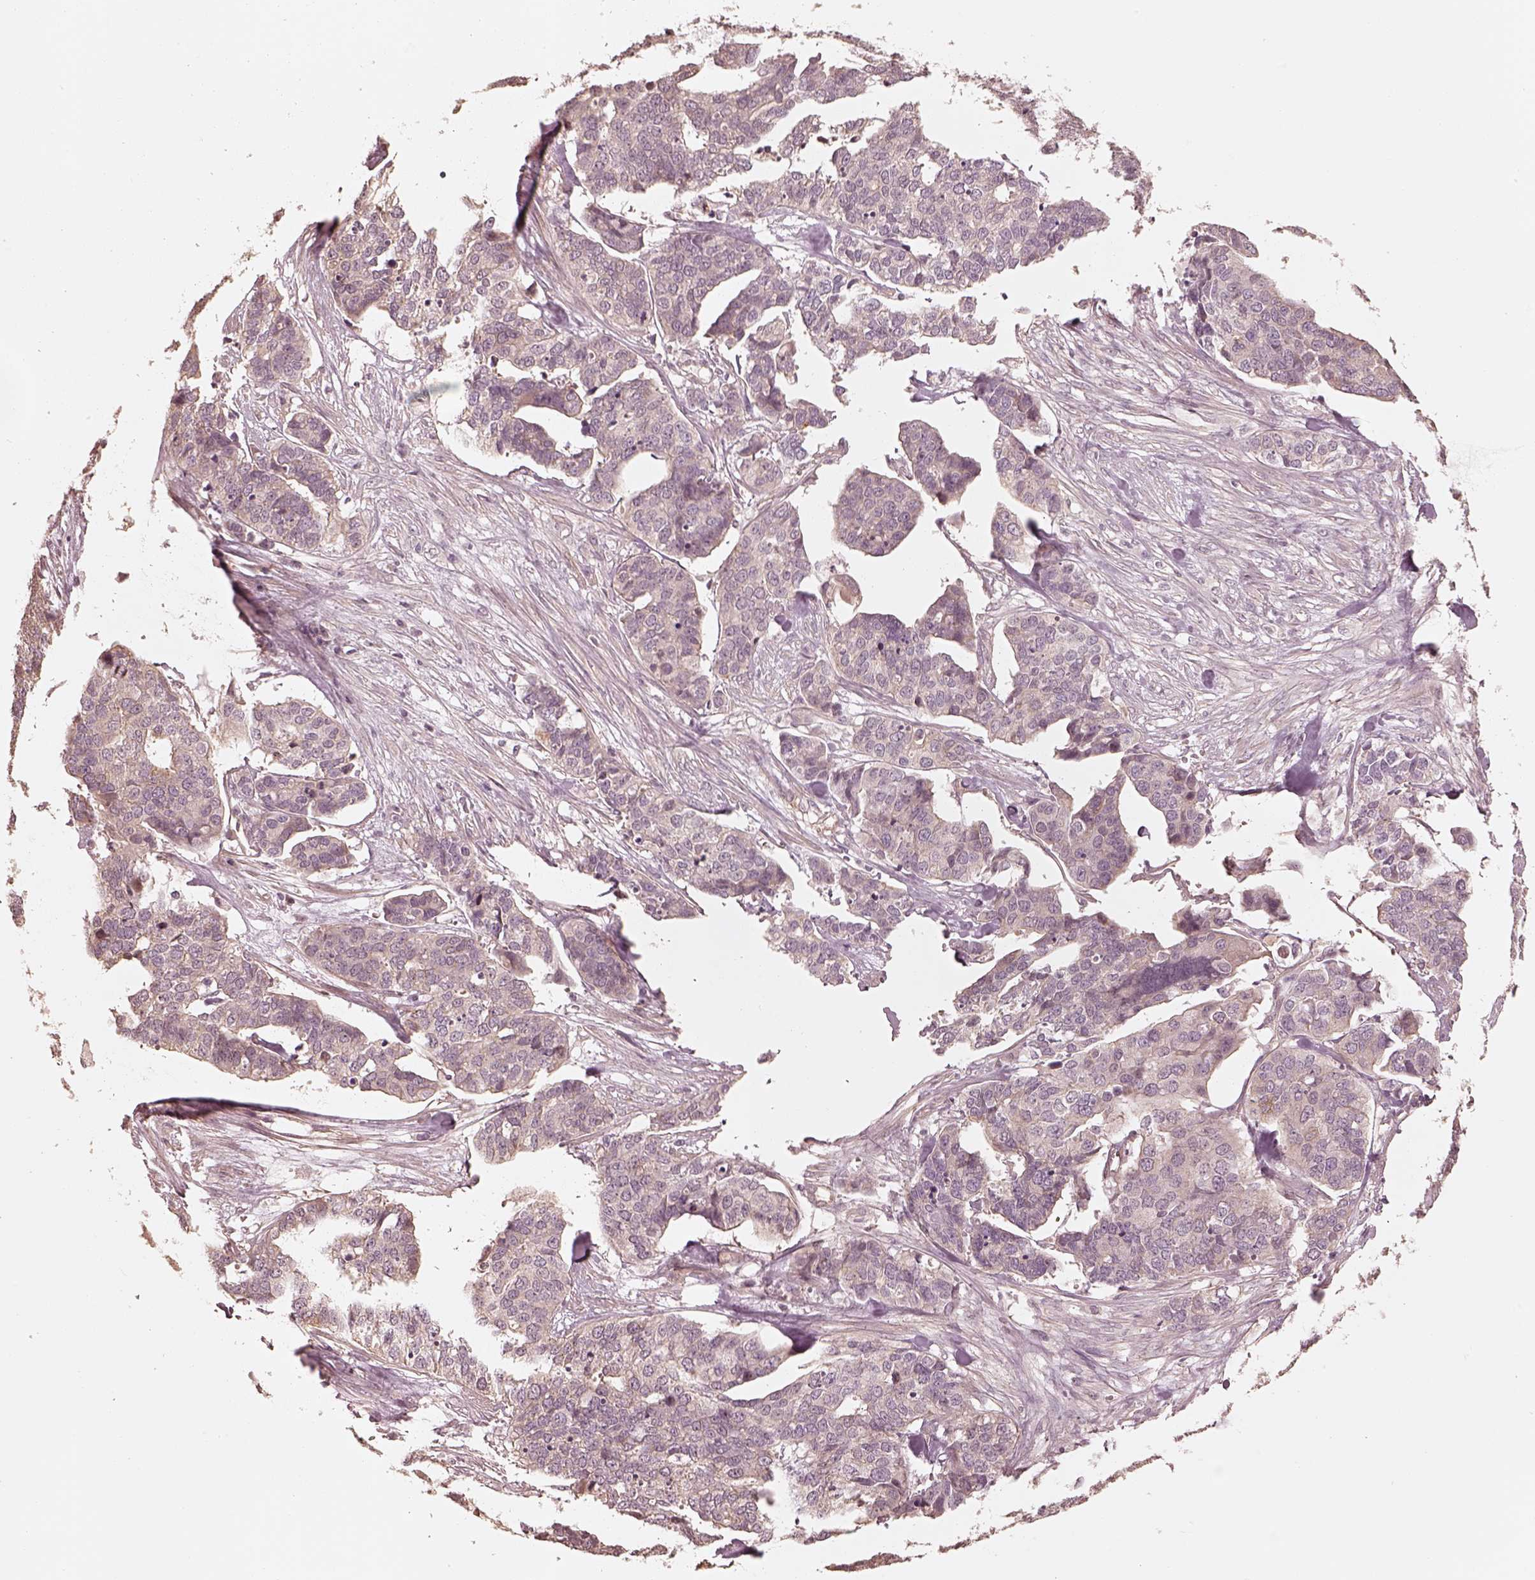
{"staining": {"intensity": "negative", "quantity": "none", "location": "none"}, "tissue": "ovarian cancer", "cell_type": "Tumor cells", "image_type": "cancer", "snomed": [{"axis": "morphology", "description": "Carcinoma, endometroid"}, {"axis": "topography", "description": "Ovary"}], "caption": "Tumor cells are negative for brown protein staining in endometroid carcinoma (ovarian).", "gene": "KIF5C", "patient": {"sex": "female", "age": 65}}